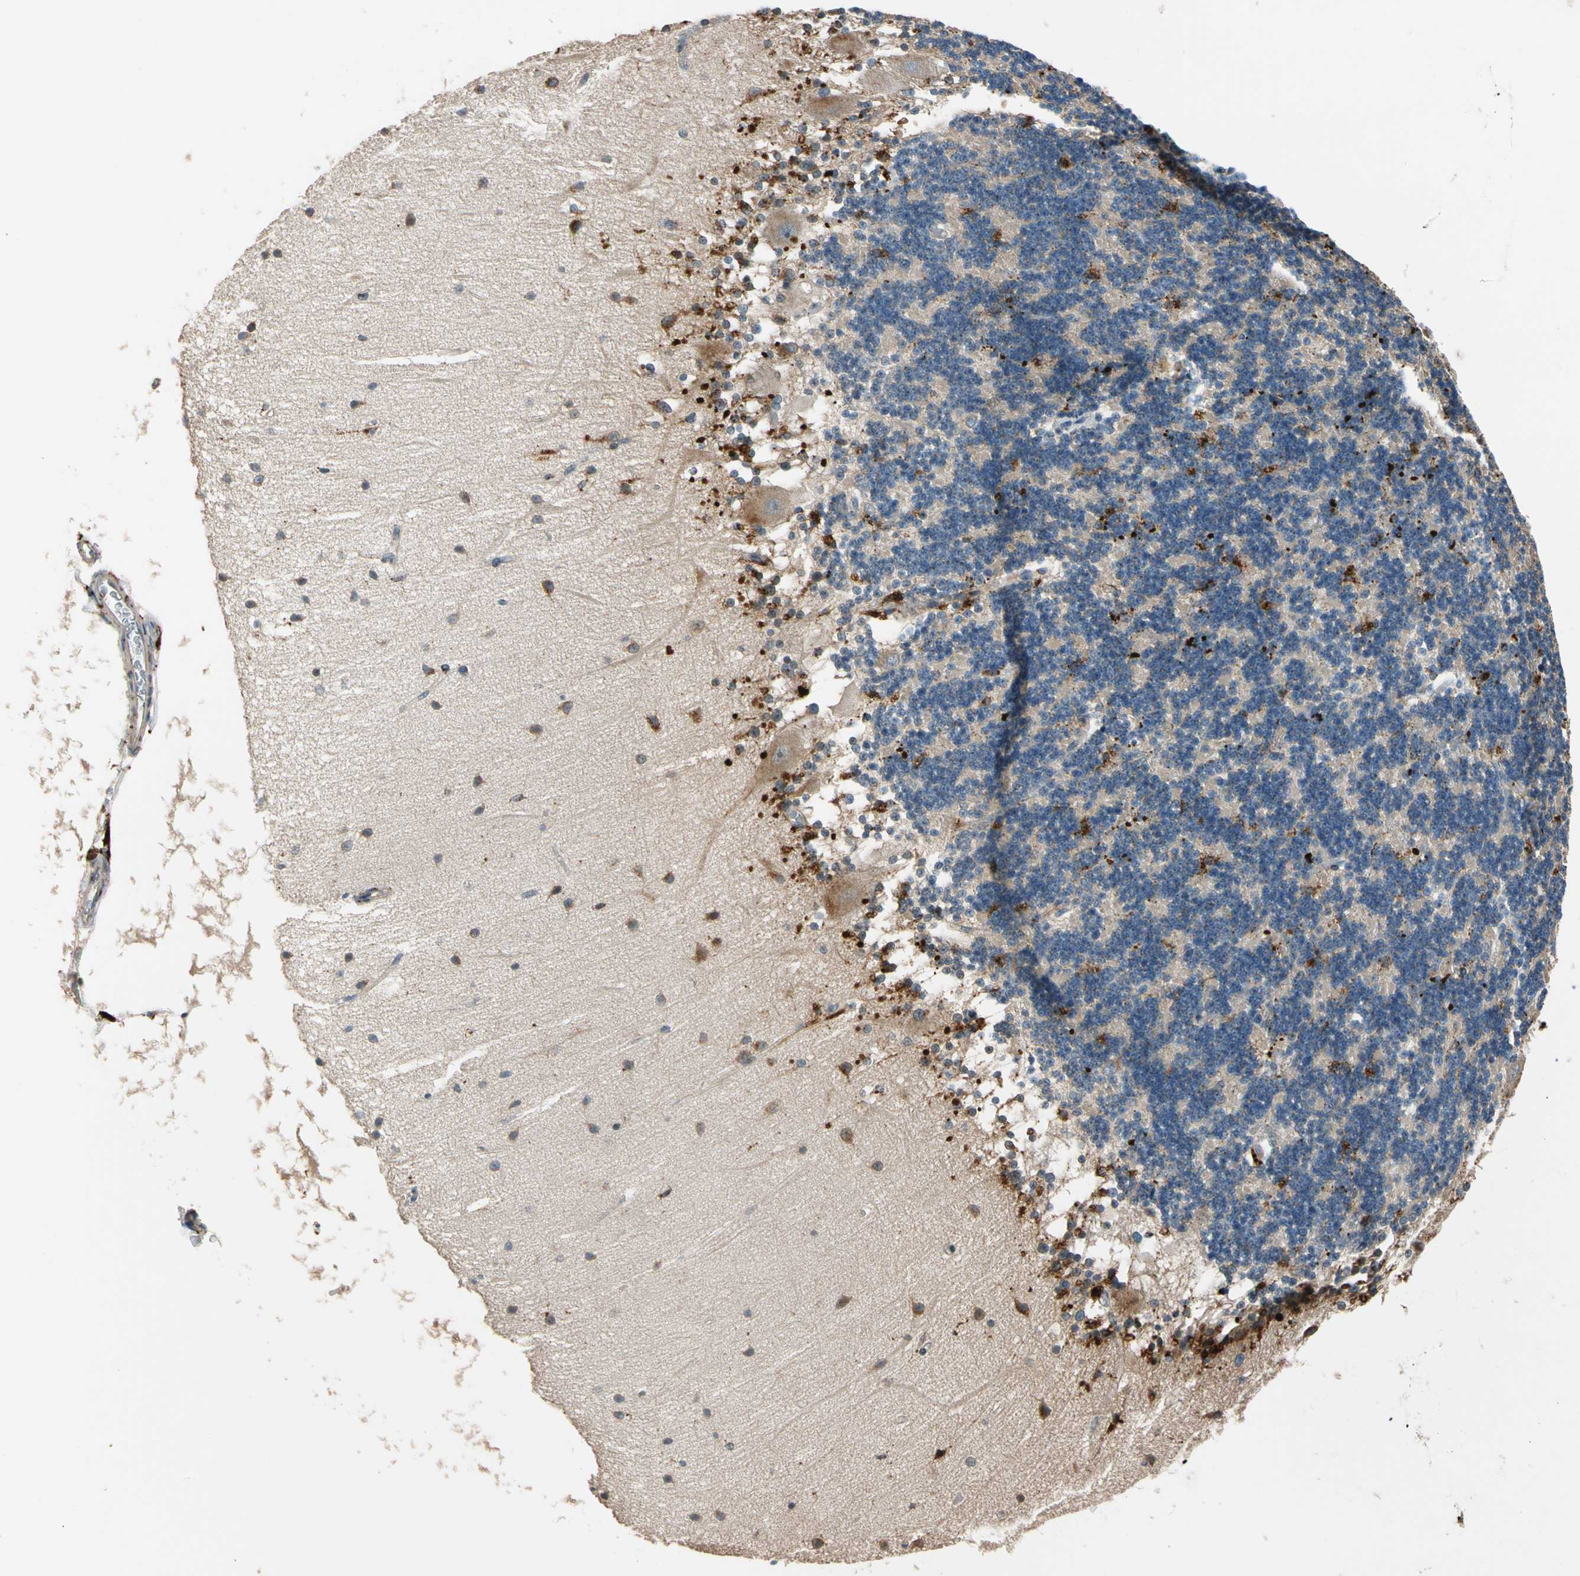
{"staining": {"intensity": "strong", "quantity": "<25%", "location": "cytoplasmic/membranous"}, "tissue": "cerebellum", "cell_type": "Cells in granular layer", "image_type": "normal", "snomed": [{"axis": "morphology", "description": "Normal tissue, NOS"}, {"axis": "topography", "description": "Cerebellum"}], "caption": "Normal cerebellum shows strong cytoplasmic/membranous positivity in approximately <25% of cells in granular layer The staining was performed using DAB, with brown indicating positive protein expression. Nuclei are stained blue with hematoxylin..", "gene": "GM2A", "patient": {"sex": "female", "age": 54}}